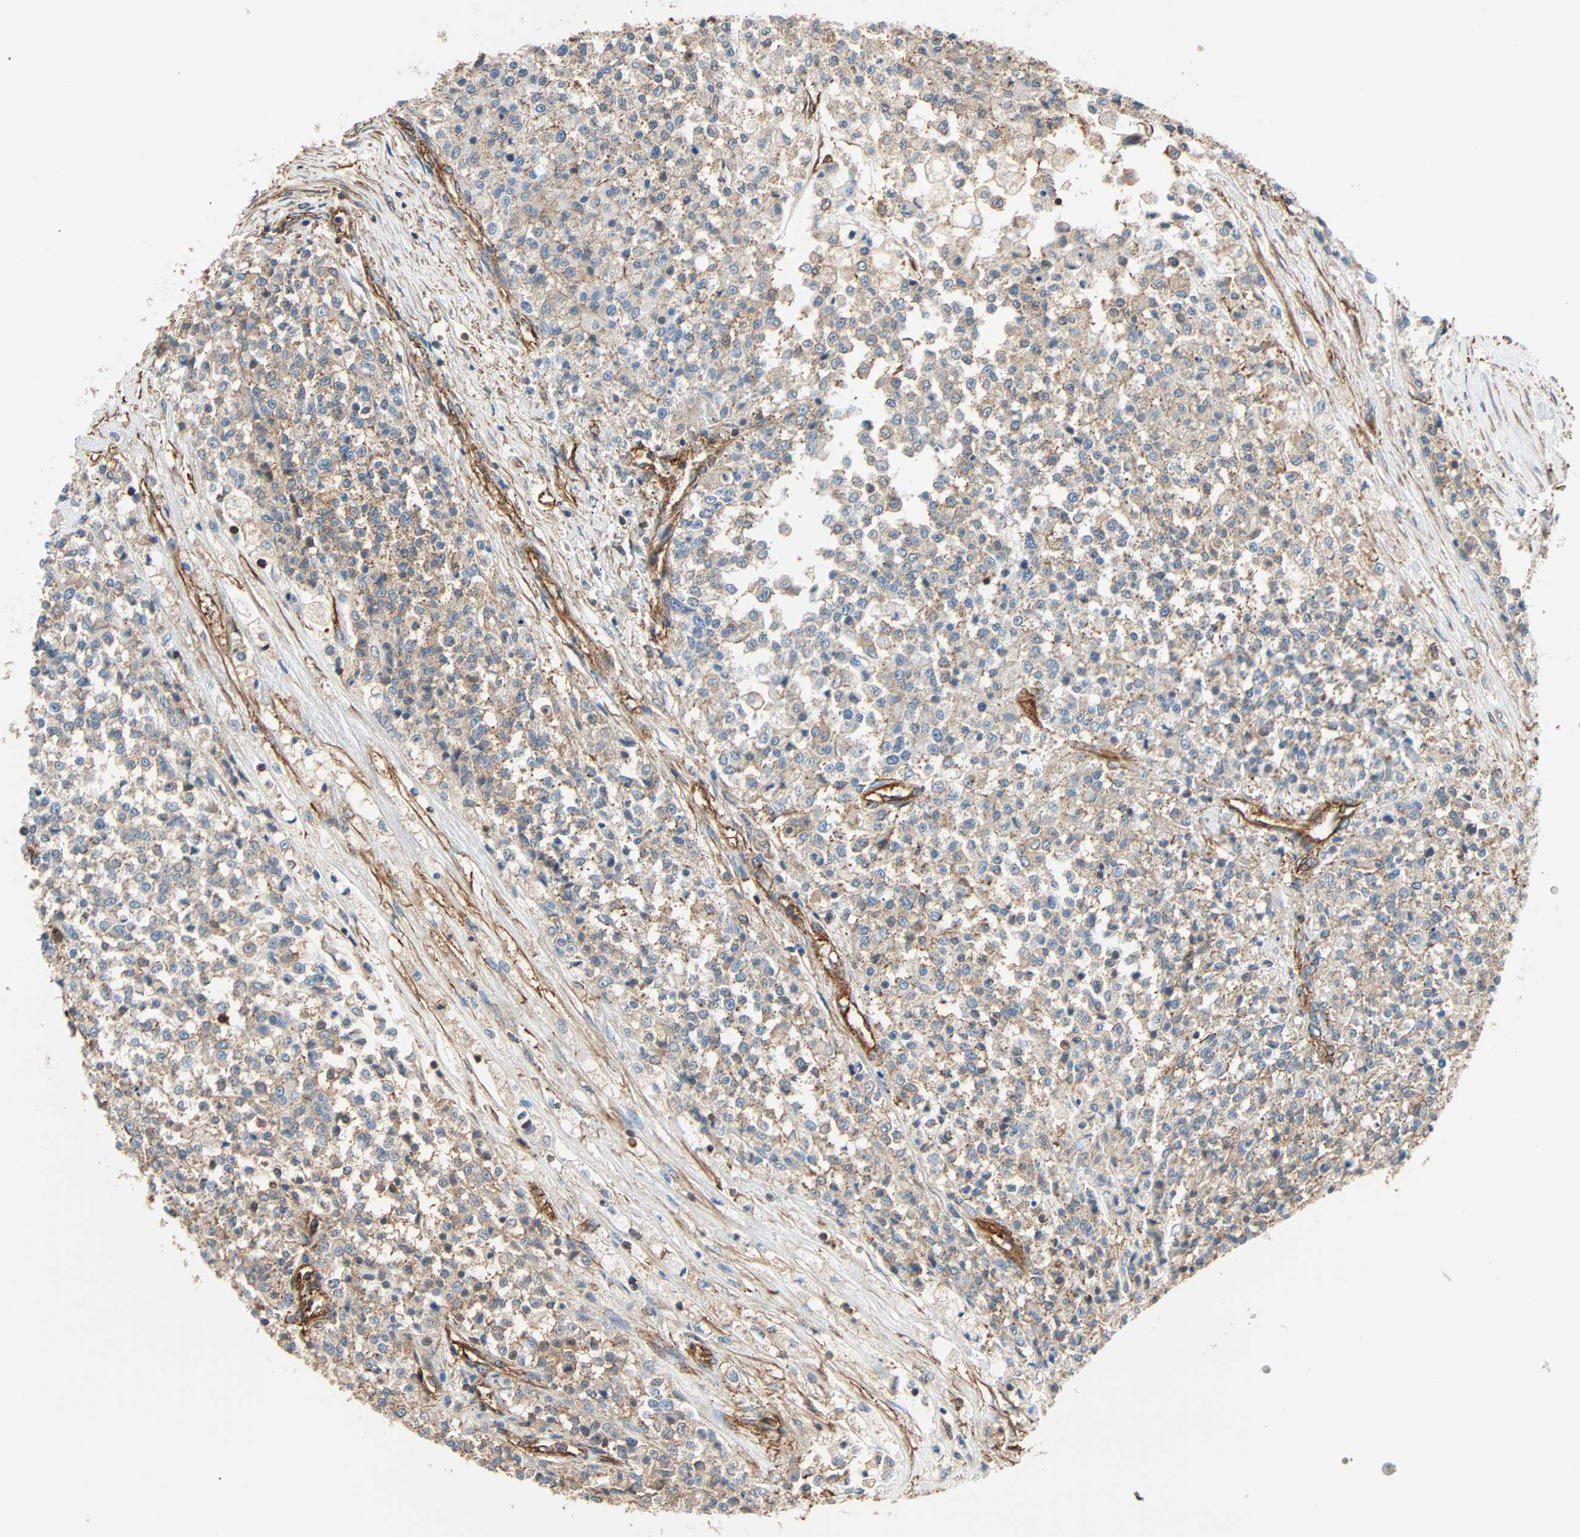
{"staining": {"intensity": "weak", "quantity": "25%-75%", "location": "cytoplasmic/membranous"}, "tissue": "testis cancer", "cell_type": "Tumor cells", "image_type": "cancer", "snomed": [{"axis": "morphology", "description": "Seminoma, NOS"}, {"axis": "topography", "description": "Testis"}], "caption": "Tumor cells reveal weak cytoplasmic/membranous positivity in about 25%-75% of cells in testis seminoma. (DAB (3,3'-diaminobenzidine) IHC with brightfield microscopy, high magnification).", "gene": "GALNT10", "patient": {"sex": "male", "age": 59}}